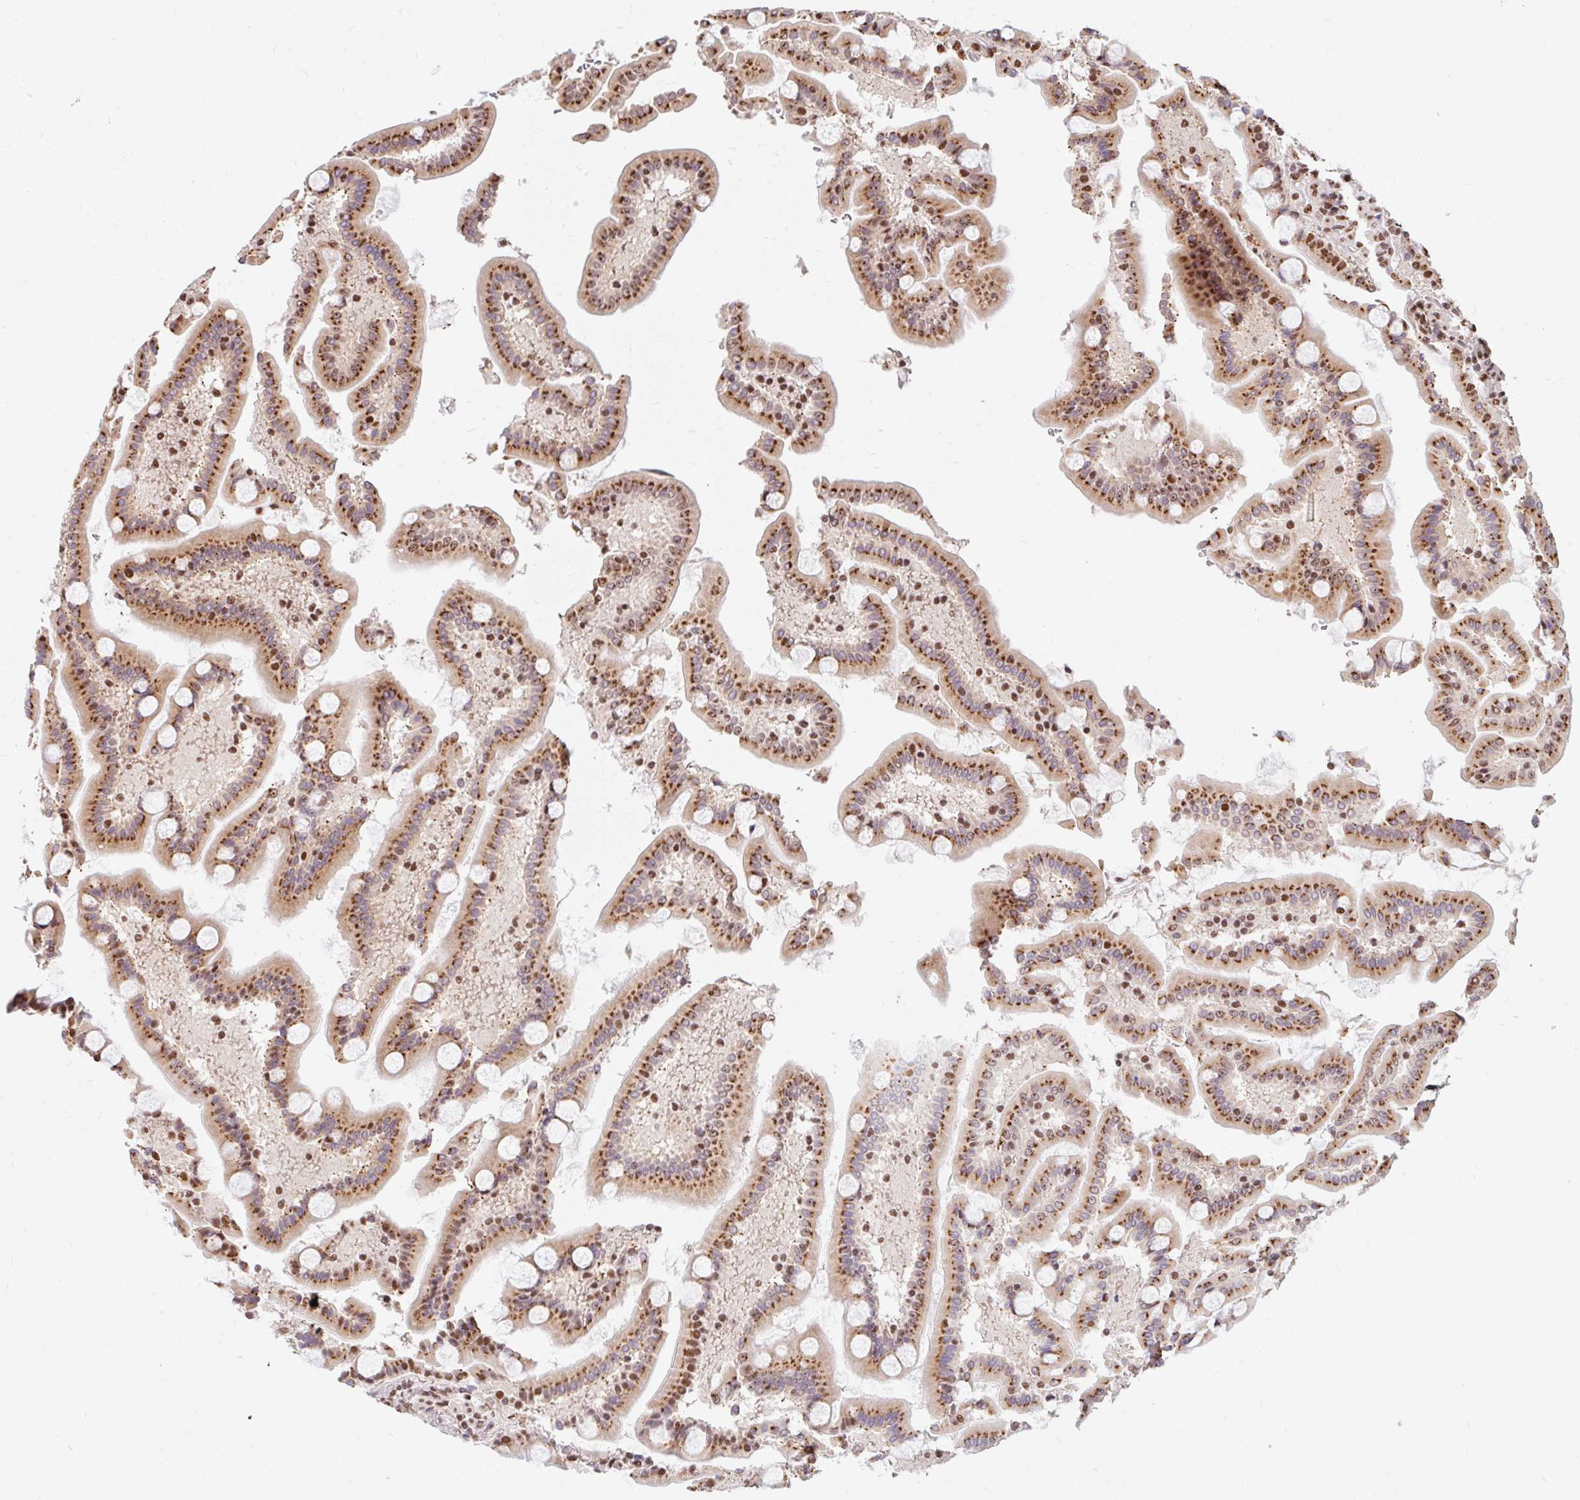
{"staining": {"intensity": "strong", "quantity": ">75%", "location": "nuclear"}, "tissue": "duodenum", "cell_type": "Glandular cells", "image_type": "normal", "snomed": [{"axis": "morphology", "description": "Normal tissue, NOS"}, {"axis": "topography", "description": "Duodenum"}], "caption": "Unremarkable duodenum exhibits strong nuclear staining in about >75% of glandular cells.", "gene": "BICRA", "patient": {"sex": "male", "age": 55}}